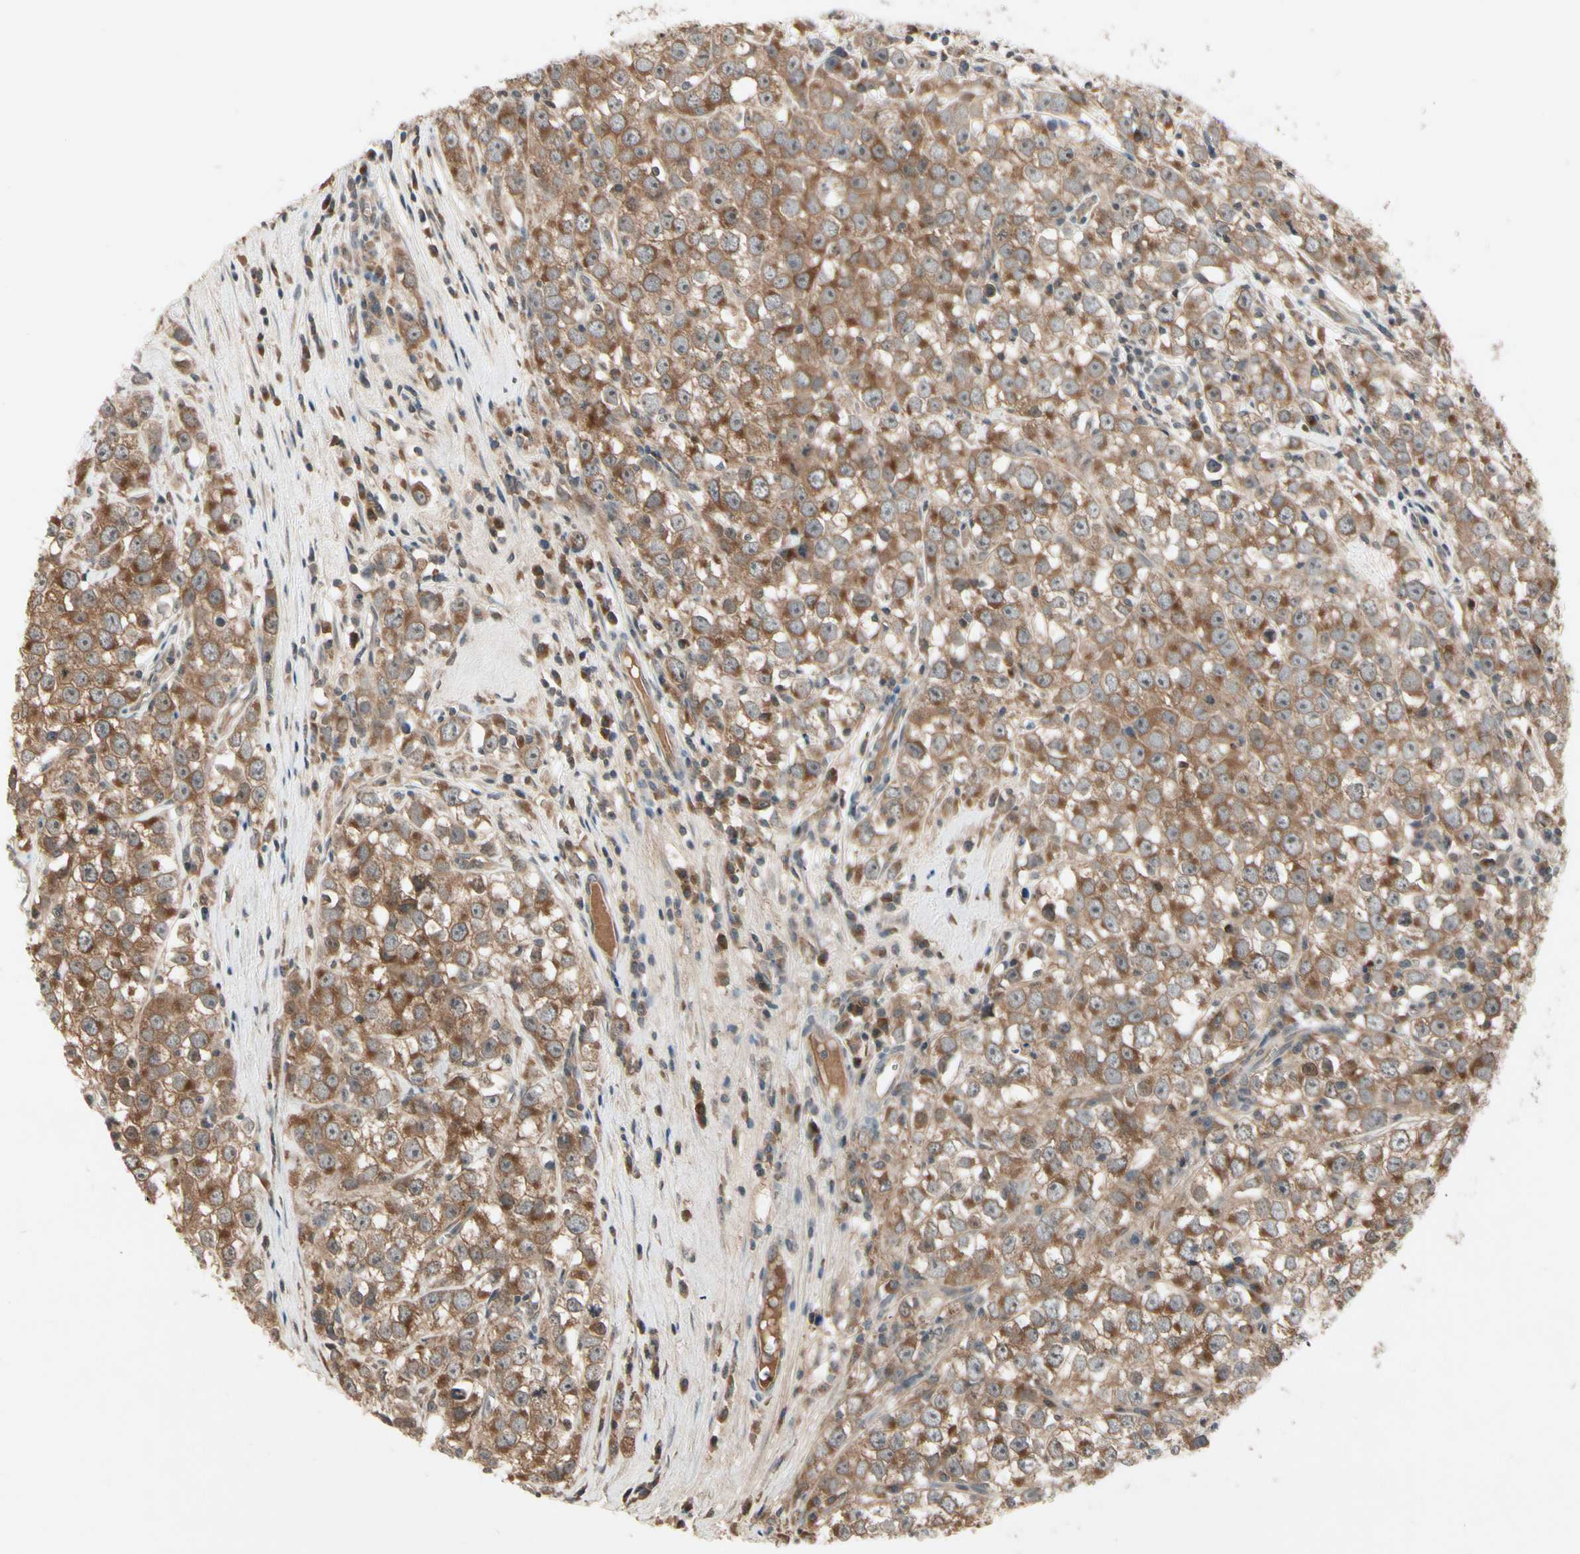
{"staining": {"intensity": "moderate", "quantity": ">75%", "location": "cytoplasmic/membranous"}, "tissue": "testis cancer", "cell_type": "Tumor cells", "image_type": "cancer", "snomed": [{"axis": "morphology", "description": "Seminoma, NOS"}, {"axis": "morphology", "description": "Carcinoma, Embryonal, NOS"}, {"axis": "topography", "description": "Testis"}], "caption": "Protein analysis of testis cancer tissue displays moderate cytoplasmic/membranous staining in about >75% of tumor cells. The staining was performed using DAB, with brown indicating positive protein expression. Nuclei are stained blue with hematoxylin.", "gene": "NSF", "patient": {"sex": "male", "age": 52}}